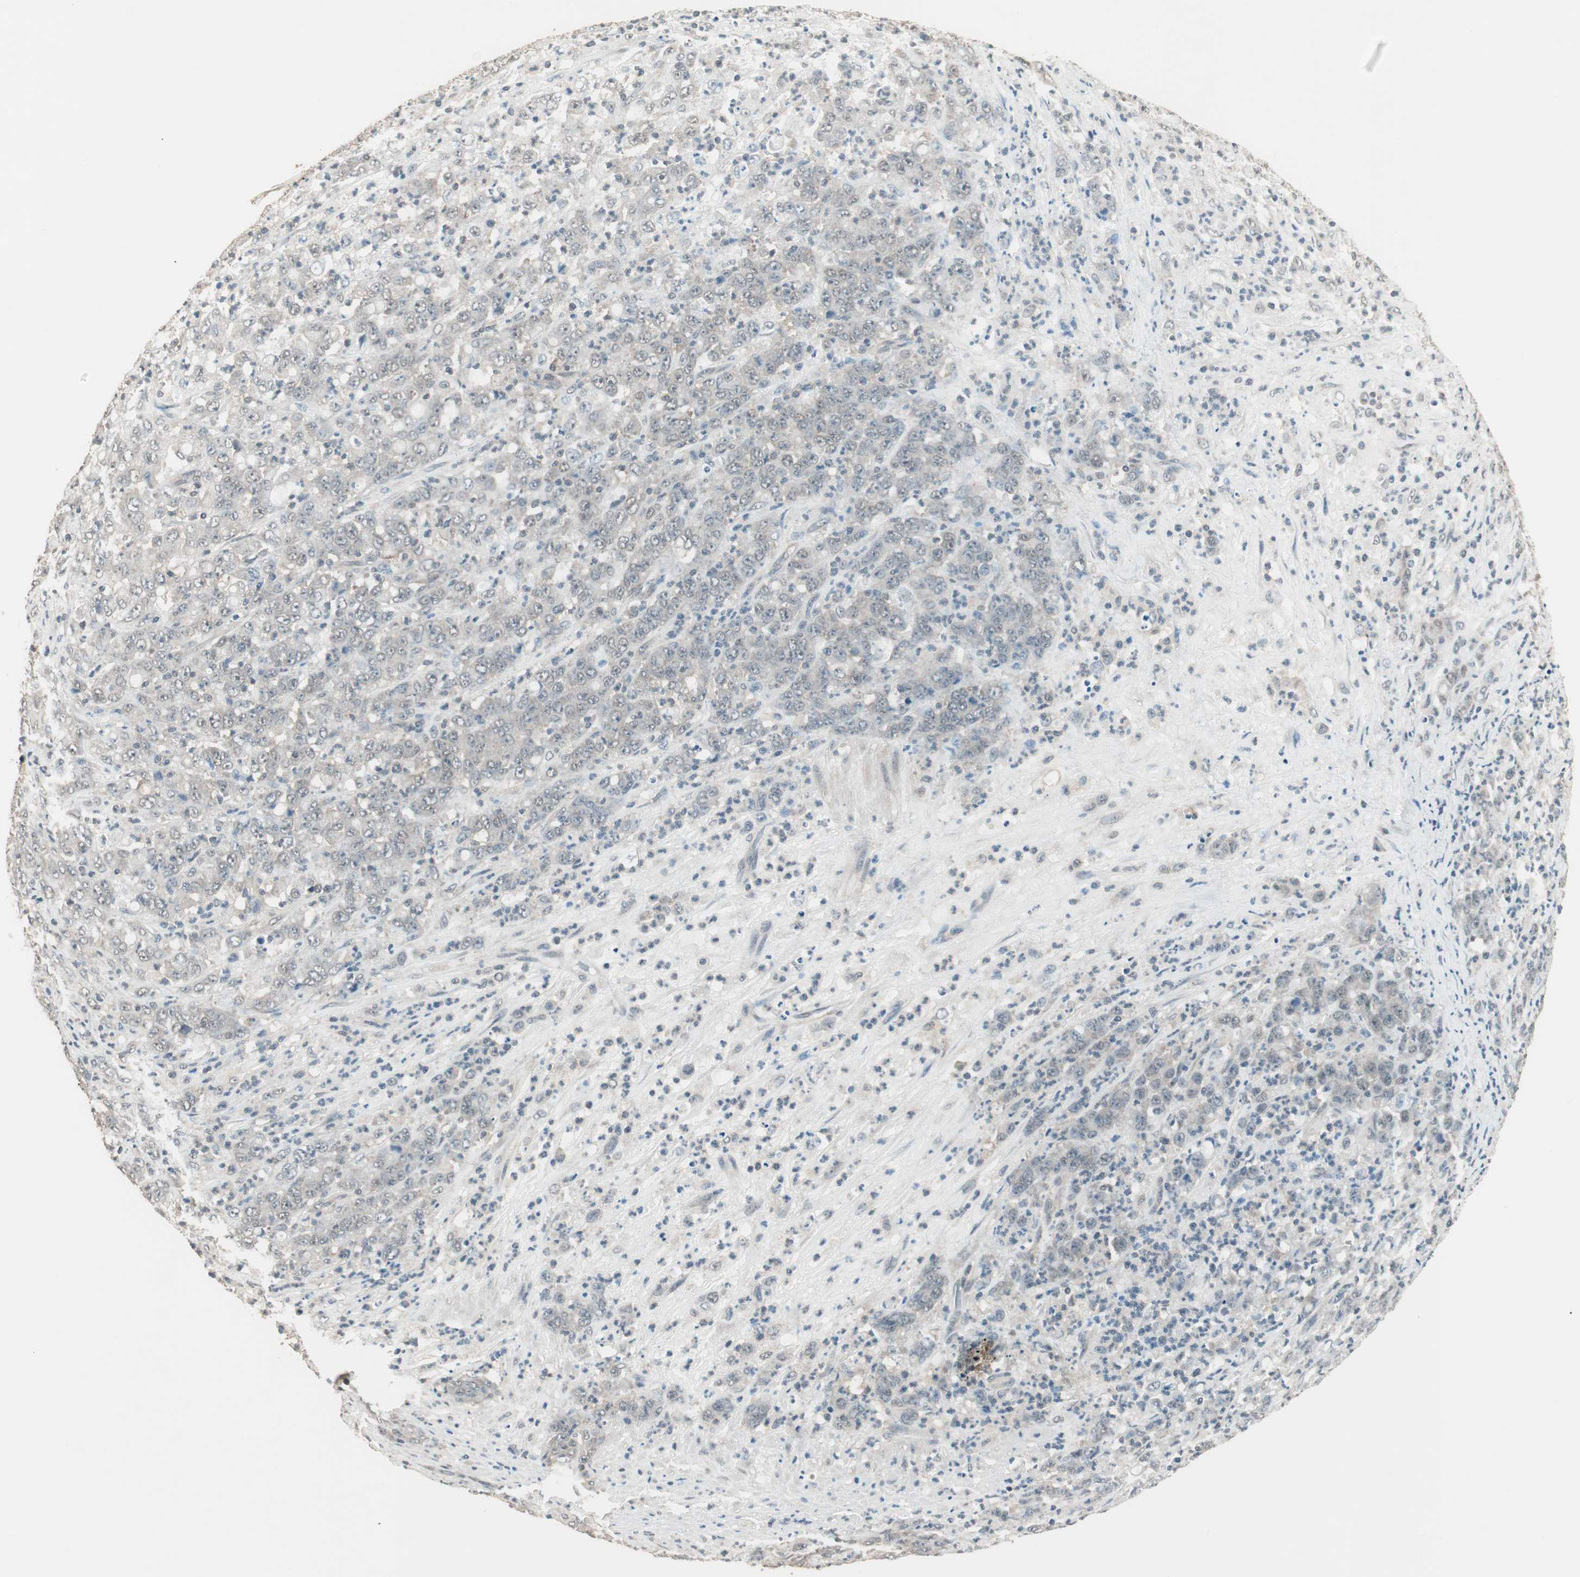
{"staining": {"intensity": "weak", "quantity": "<25%", "location": "cytoplasmic/membranous"}, "tissue": "stomach cancer", "cell_type": "Tumor cells", "image_type": "cancer", "snomed": [{"axis": "morphology", "description": "Adenocarcinoma, NOS"}, {"axis": "topography", "description": "Stomach, lower"}], "caption": "An immunohistochemistry photomicrograph of stomach adenocarcinoma is shown. There is no staining in tumor cells of stomach adenocarcinoma. (DAB (3,3'-diaminobenzidine) immunohistochemistry, high magnification).", "gene": "USP5", "patient": {"sex": "female", "age": 71}}